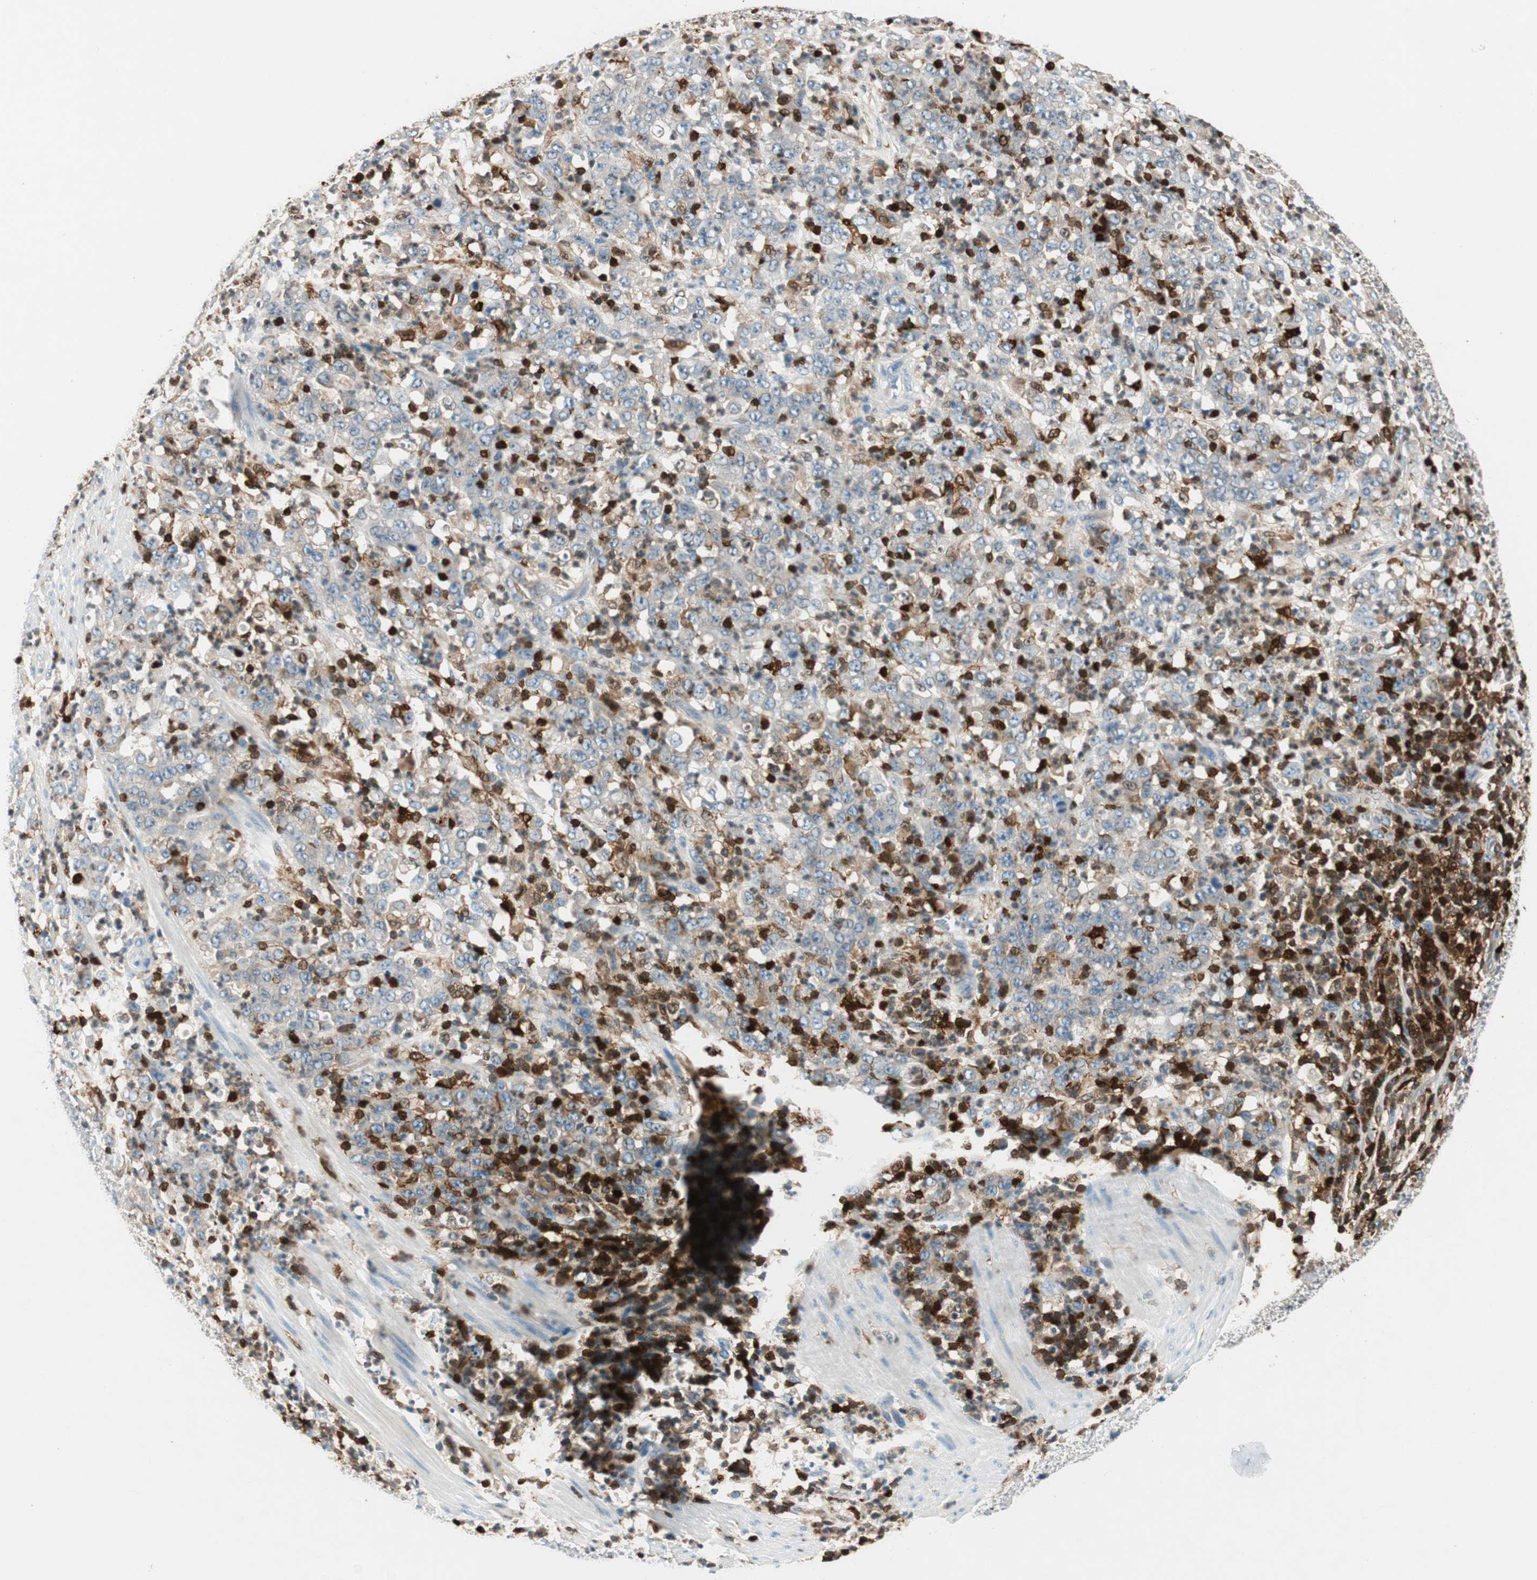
{"staining": {"intensity": "weak", "quantity": "<25%", "location": "cytoplasmic/membranous"}, "tissue": "stomach cancer", "cell_type": "Tumor cells", "image_type": "cancer", "snomed": [{"axis": "morphology", "description": "Adenocarcinoma, NOS"}, {"axis": "topography", "description": "Stomach, lower"}], "caption": "The micrograph displays no staining of tumor cells in stomach cancer. The staining was performed using DAB to visualize the protein expression in brown, while the nuclei were stained in blue with hematoxylin (Magnification: 20x).", "gene": "COTL1", "patient": {"sex": "female", "age": 71}}